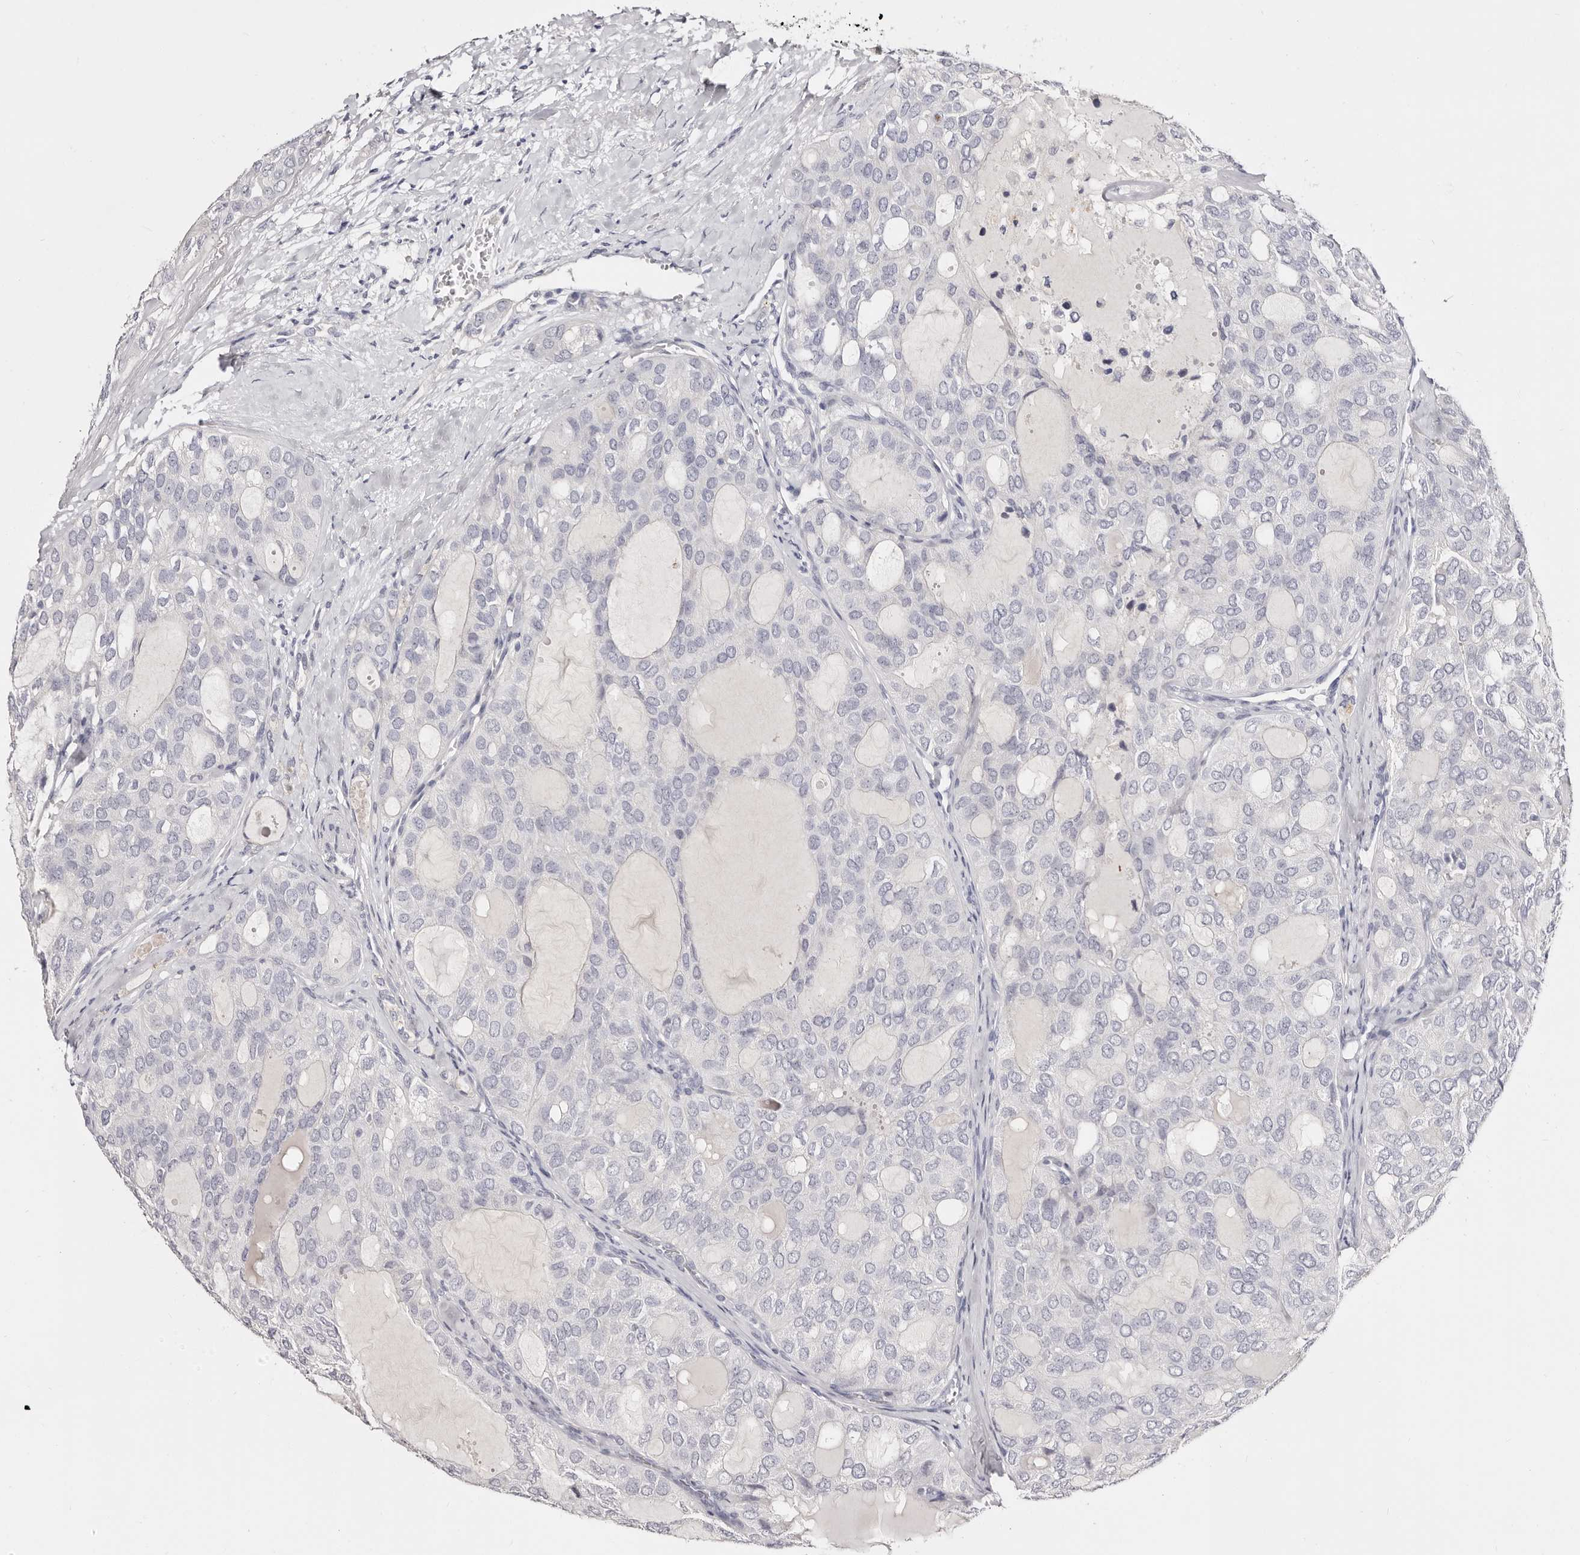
{"staining": {"intensity": "negative", "quantity": "none", "location": "none"}, "tissue": "thyroid cancer", "cell_type": "Tumor cells", "image_type": "cancer", "snomed": [{"axis": "morphology", "description": "Follicular adenoma carcinoma, NOS"}, {"axis": "topography", "description": "Thyroid gland"}], "caption": "A histopathology image of human thyroid cancer (follicular adenoma carcinoma) is negative for staining in tumor cells.", "gene": "AKNAD1", "patient": {"sex": "male", "age": 75}}